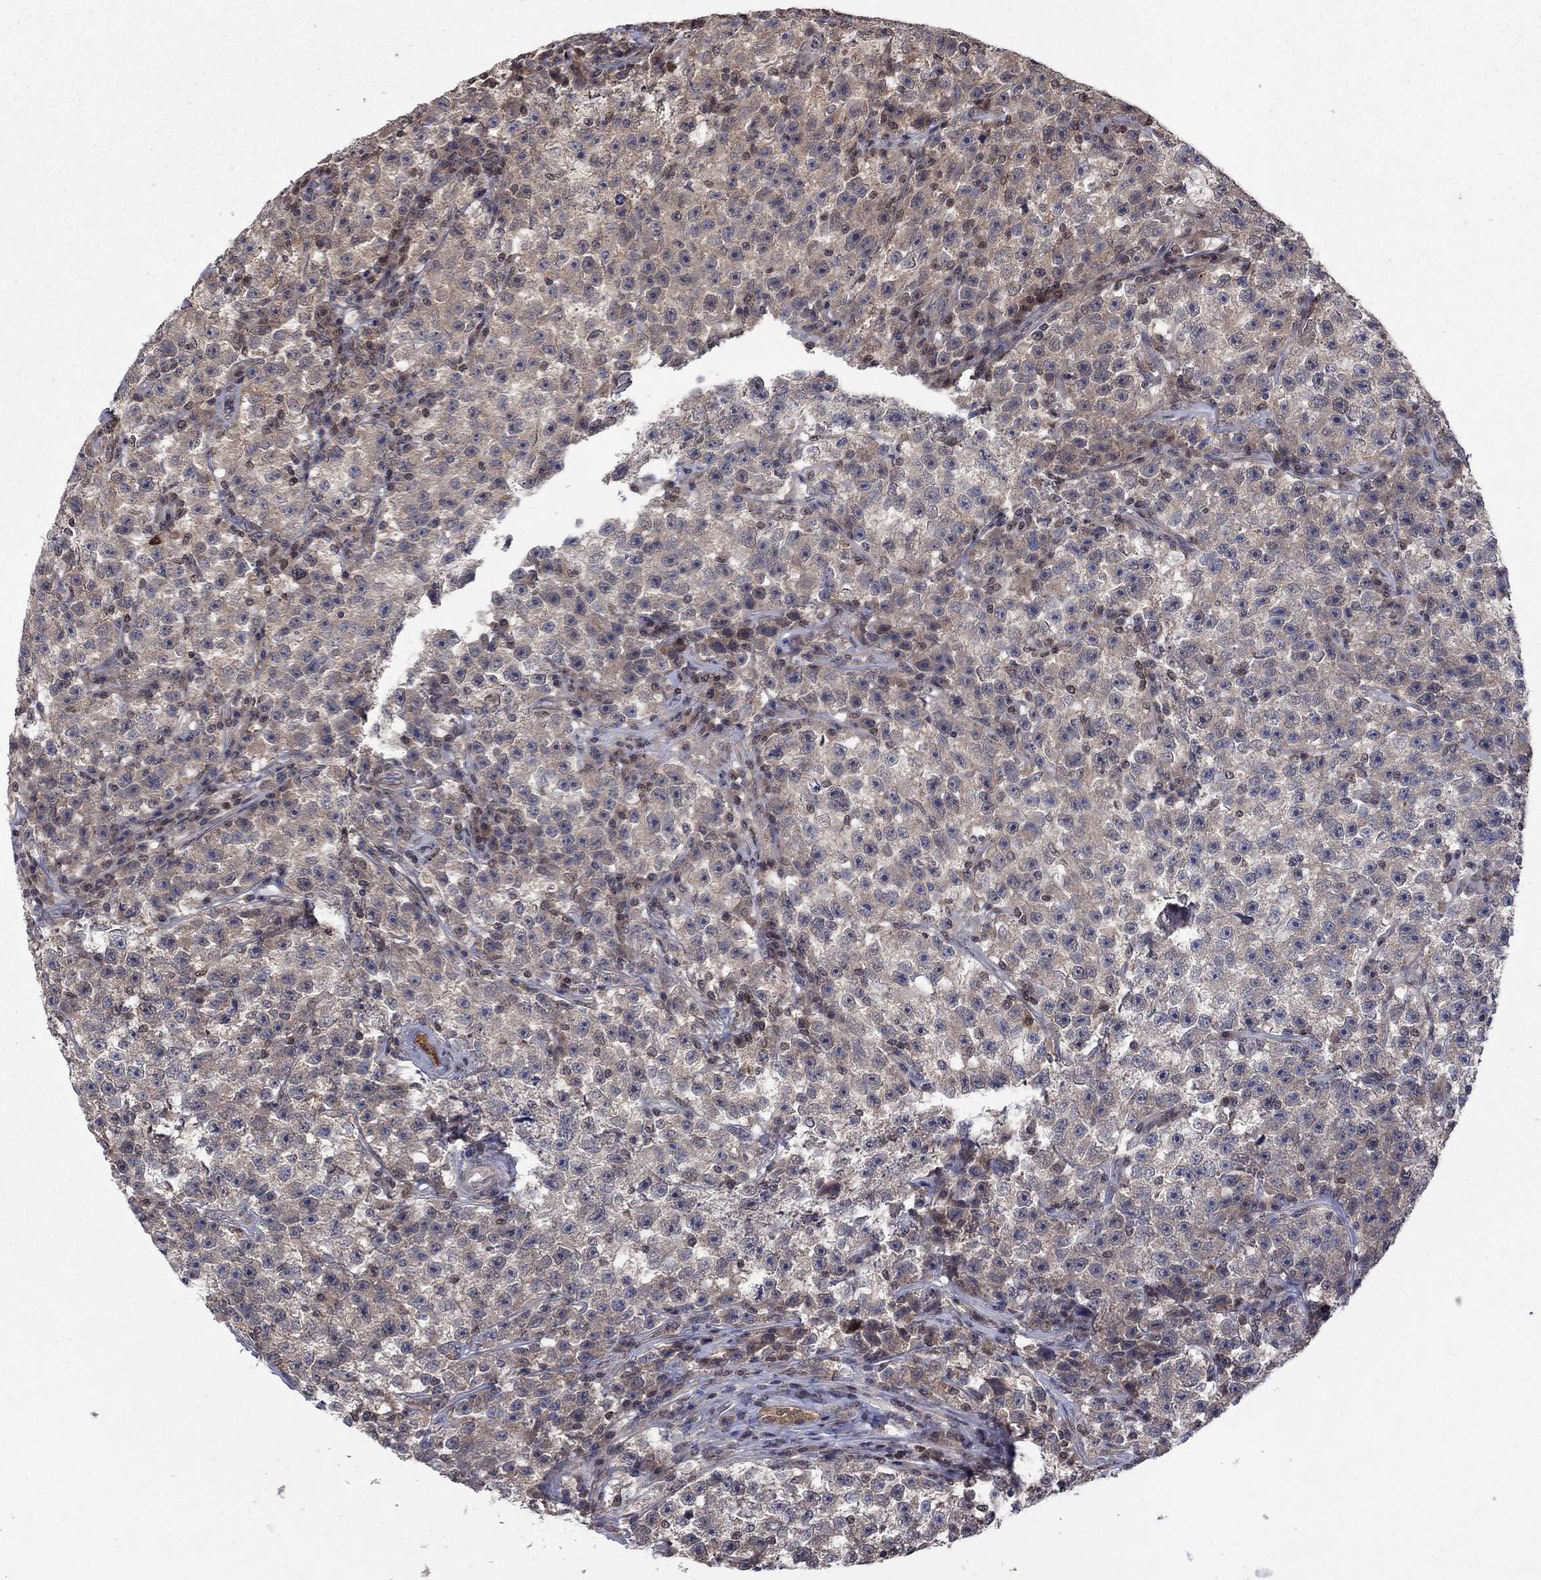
{"staining": {"intensity": "weak", "quantity": "<25%", "location": "cytoplasmic/membranous"}, "tissue": "testis cancer", "cell_type": "Tumor cells", "image_type": "cancer", "snomed": [{"axis": "morphology", "description": "Seminoma, NOS"}, {"axis": "topography", "description": "Testis"}], "caption": "This is an immunohistochemistry (IHC) image of human testis cancer. There is no expression in tumor cells.", "gene": "IAH1", "patient": {"sex": "male", "age": 22}}